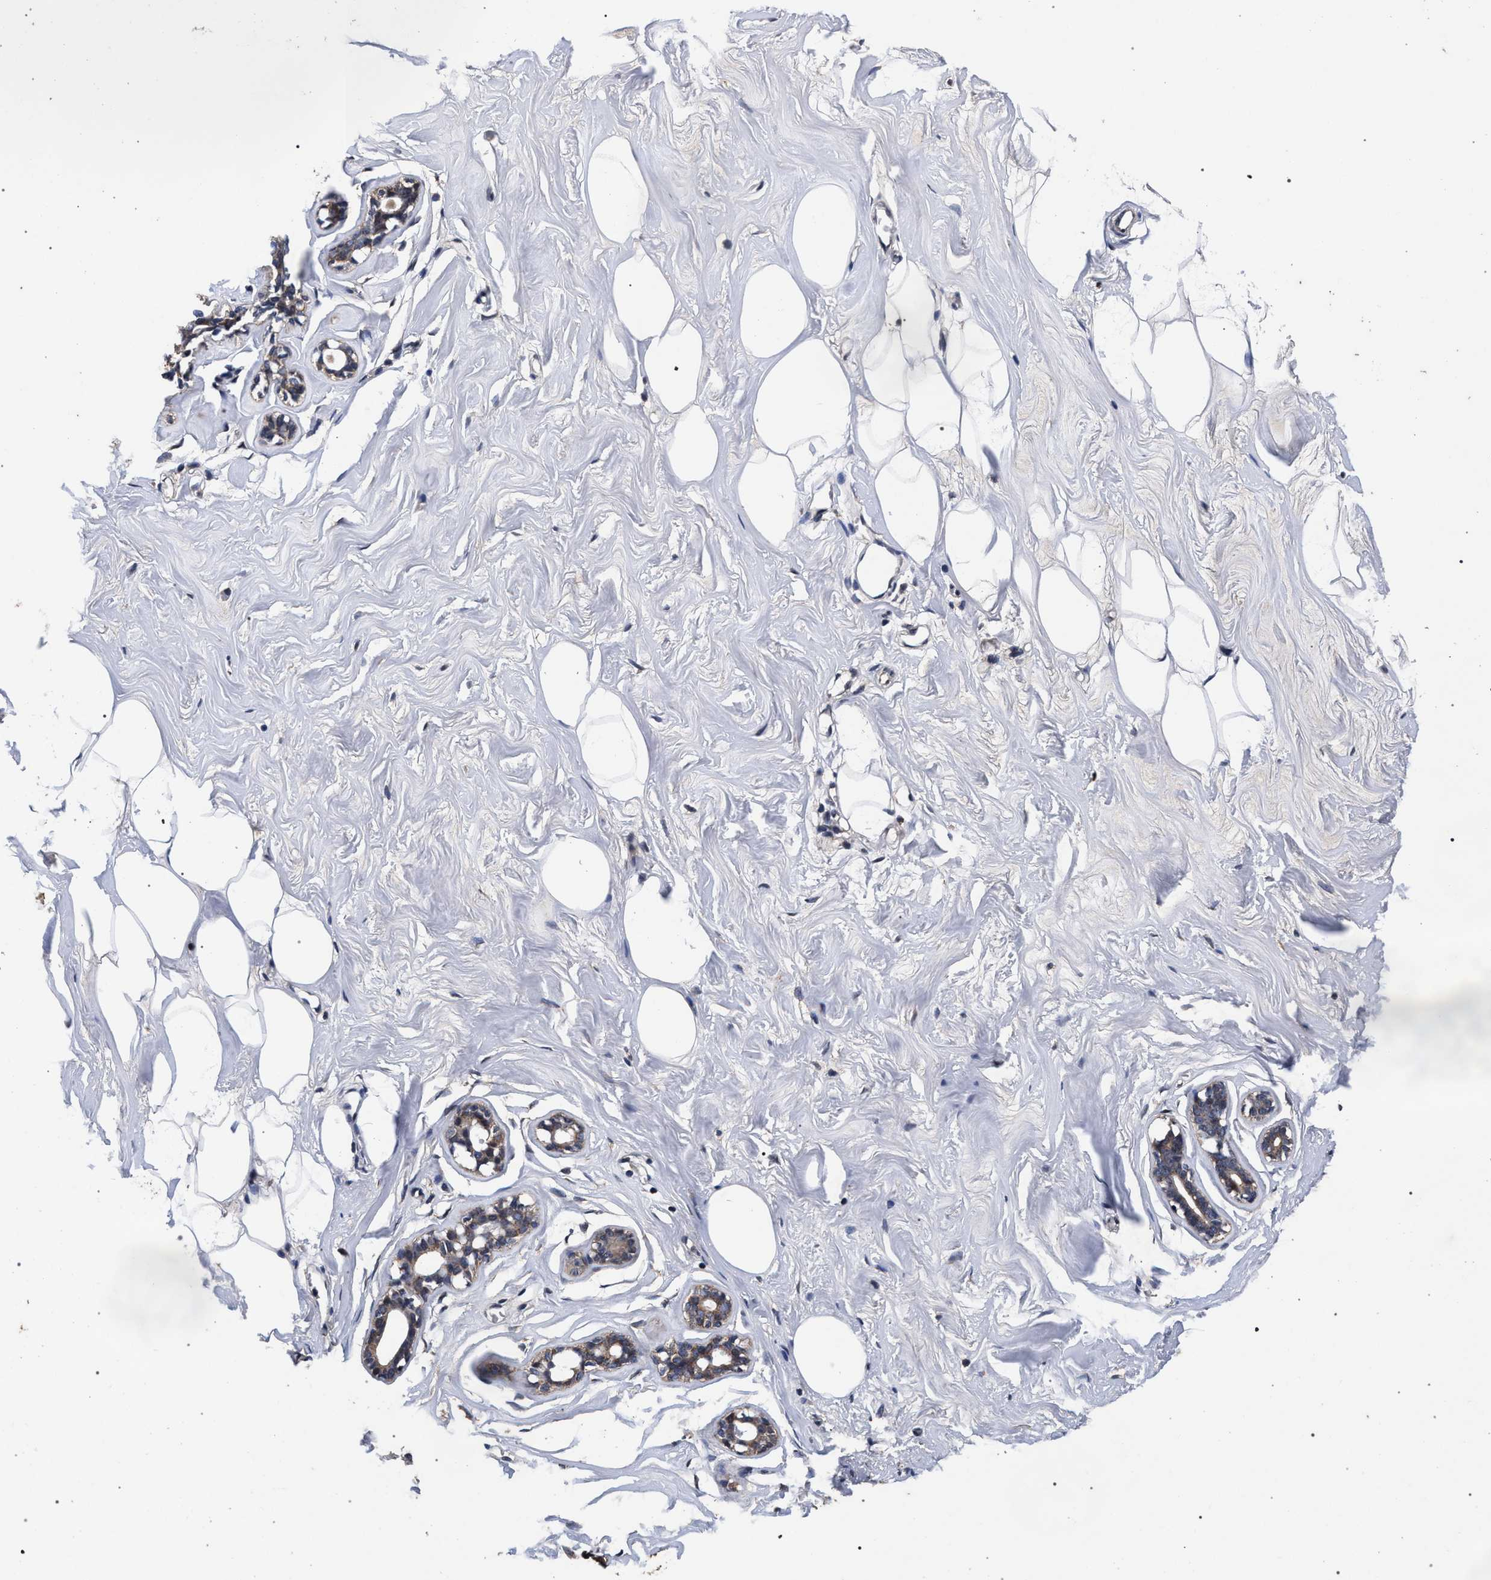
{"staining": {"intensity": "moderate", "quantity": "<25%", "location": "cytoplasmic/membranous"}, "tissue": "adipose tissue", "cell_type": "Adipocytes", "image_type": "normal", "snomed": [{"axis": "morphology", "description": "Normal tissue, NOS"}, {"axis": "morphology", "description": "Fibrosis, NOS"}, {"axis": "topography", "description": "Breast"}, {"axis": "topography", "description": "Adipose tissue"}], "caption": "Normal adipose tissue exhibits moderate cytoplasmic/membranous staining in about <25% of adipocytes.", "gene": "ACOX1", "patient": {"sex": "female", "age": 39}}